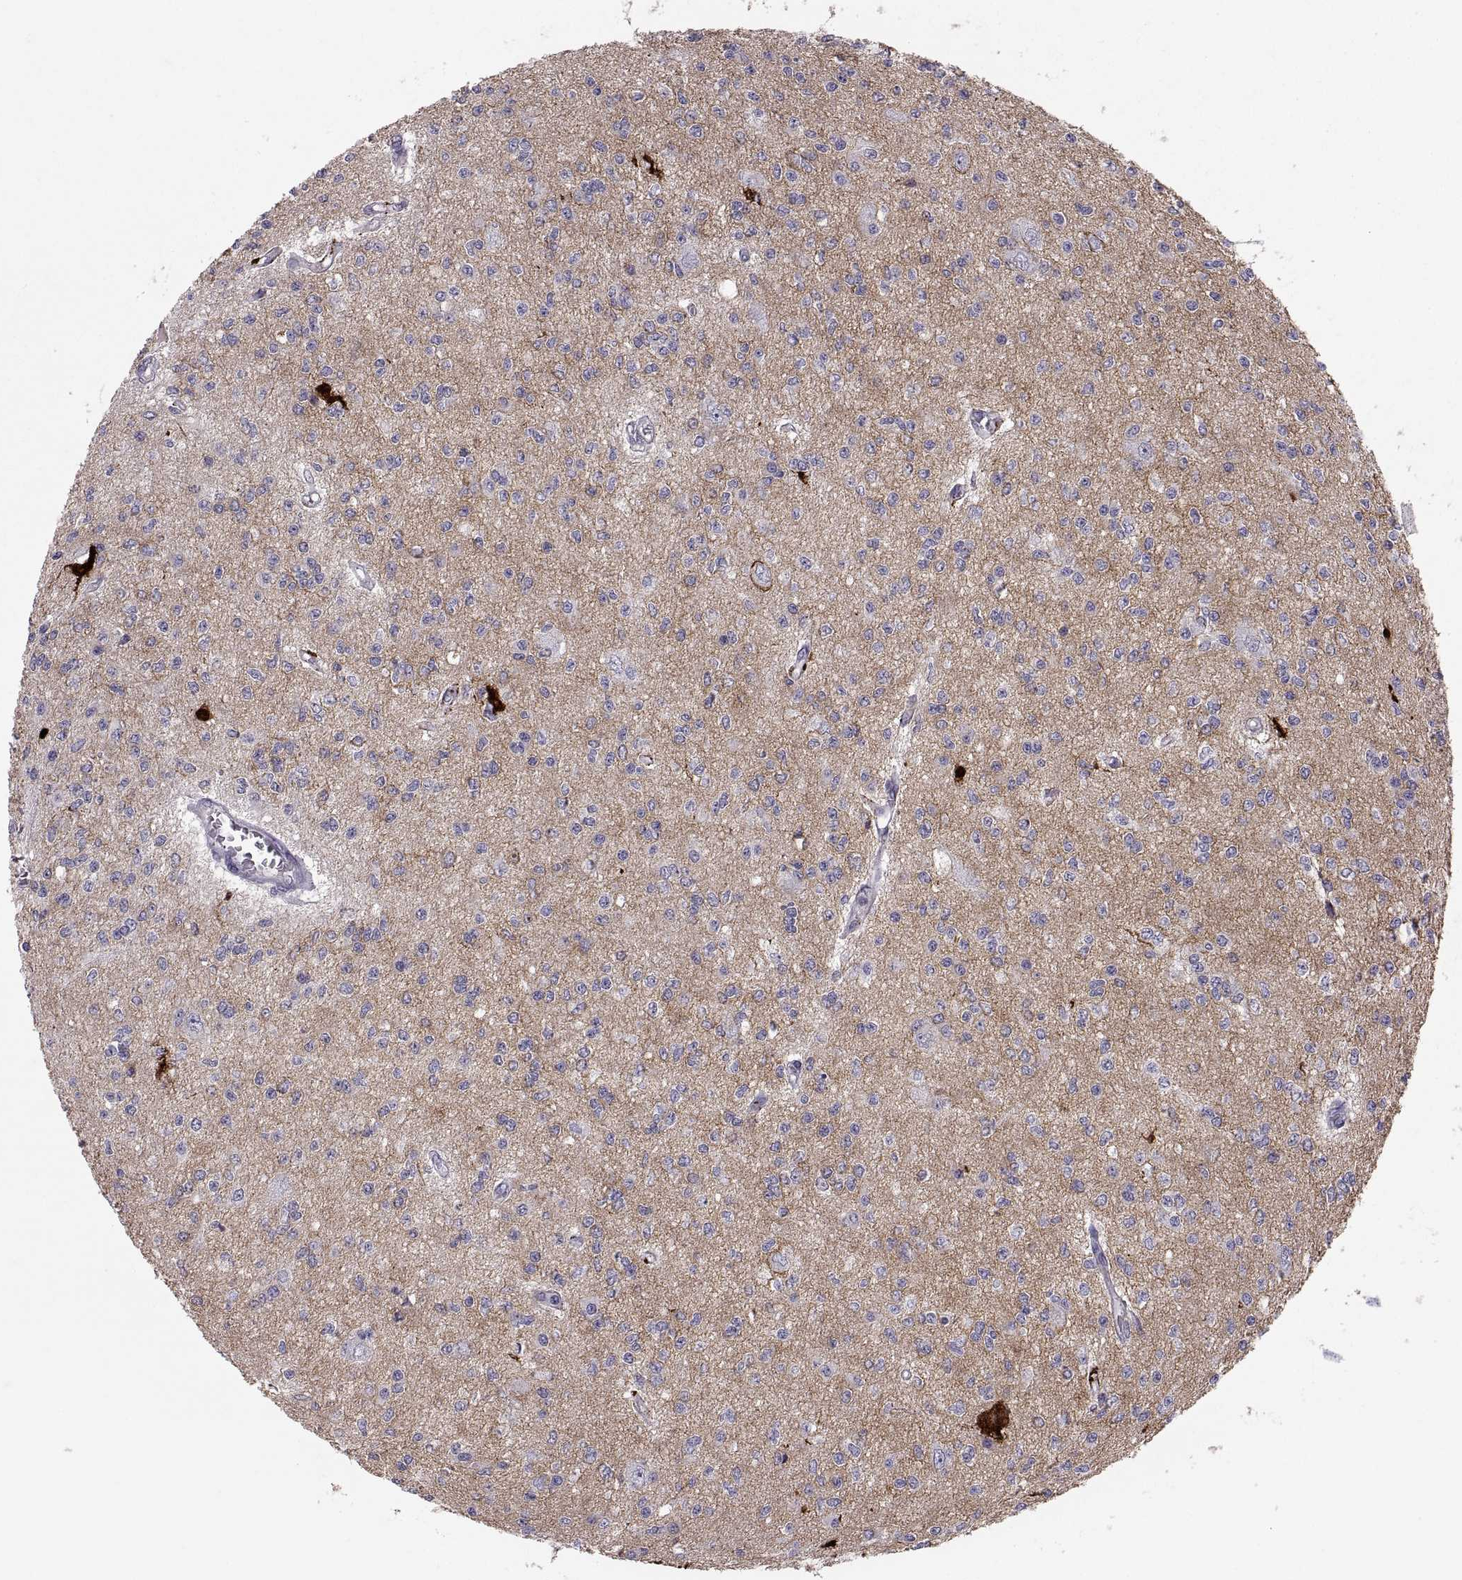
{"staining": {"intensity": "negative", "quantity": "none", "location": "none"}, "tissue": "glioma", "cell_type": "Tumor cells", "image_type": "cancer", "snomed": [{"axis": "morphology", "description": "Glioma, malignant, Low grade"}, {"axis": "topography", "description": "Brain"}], "caption": "Tumor cells are negative for protein expression in human glioma.", "gene": "PTN", "patient": {"sex": "male", "age": 67}}